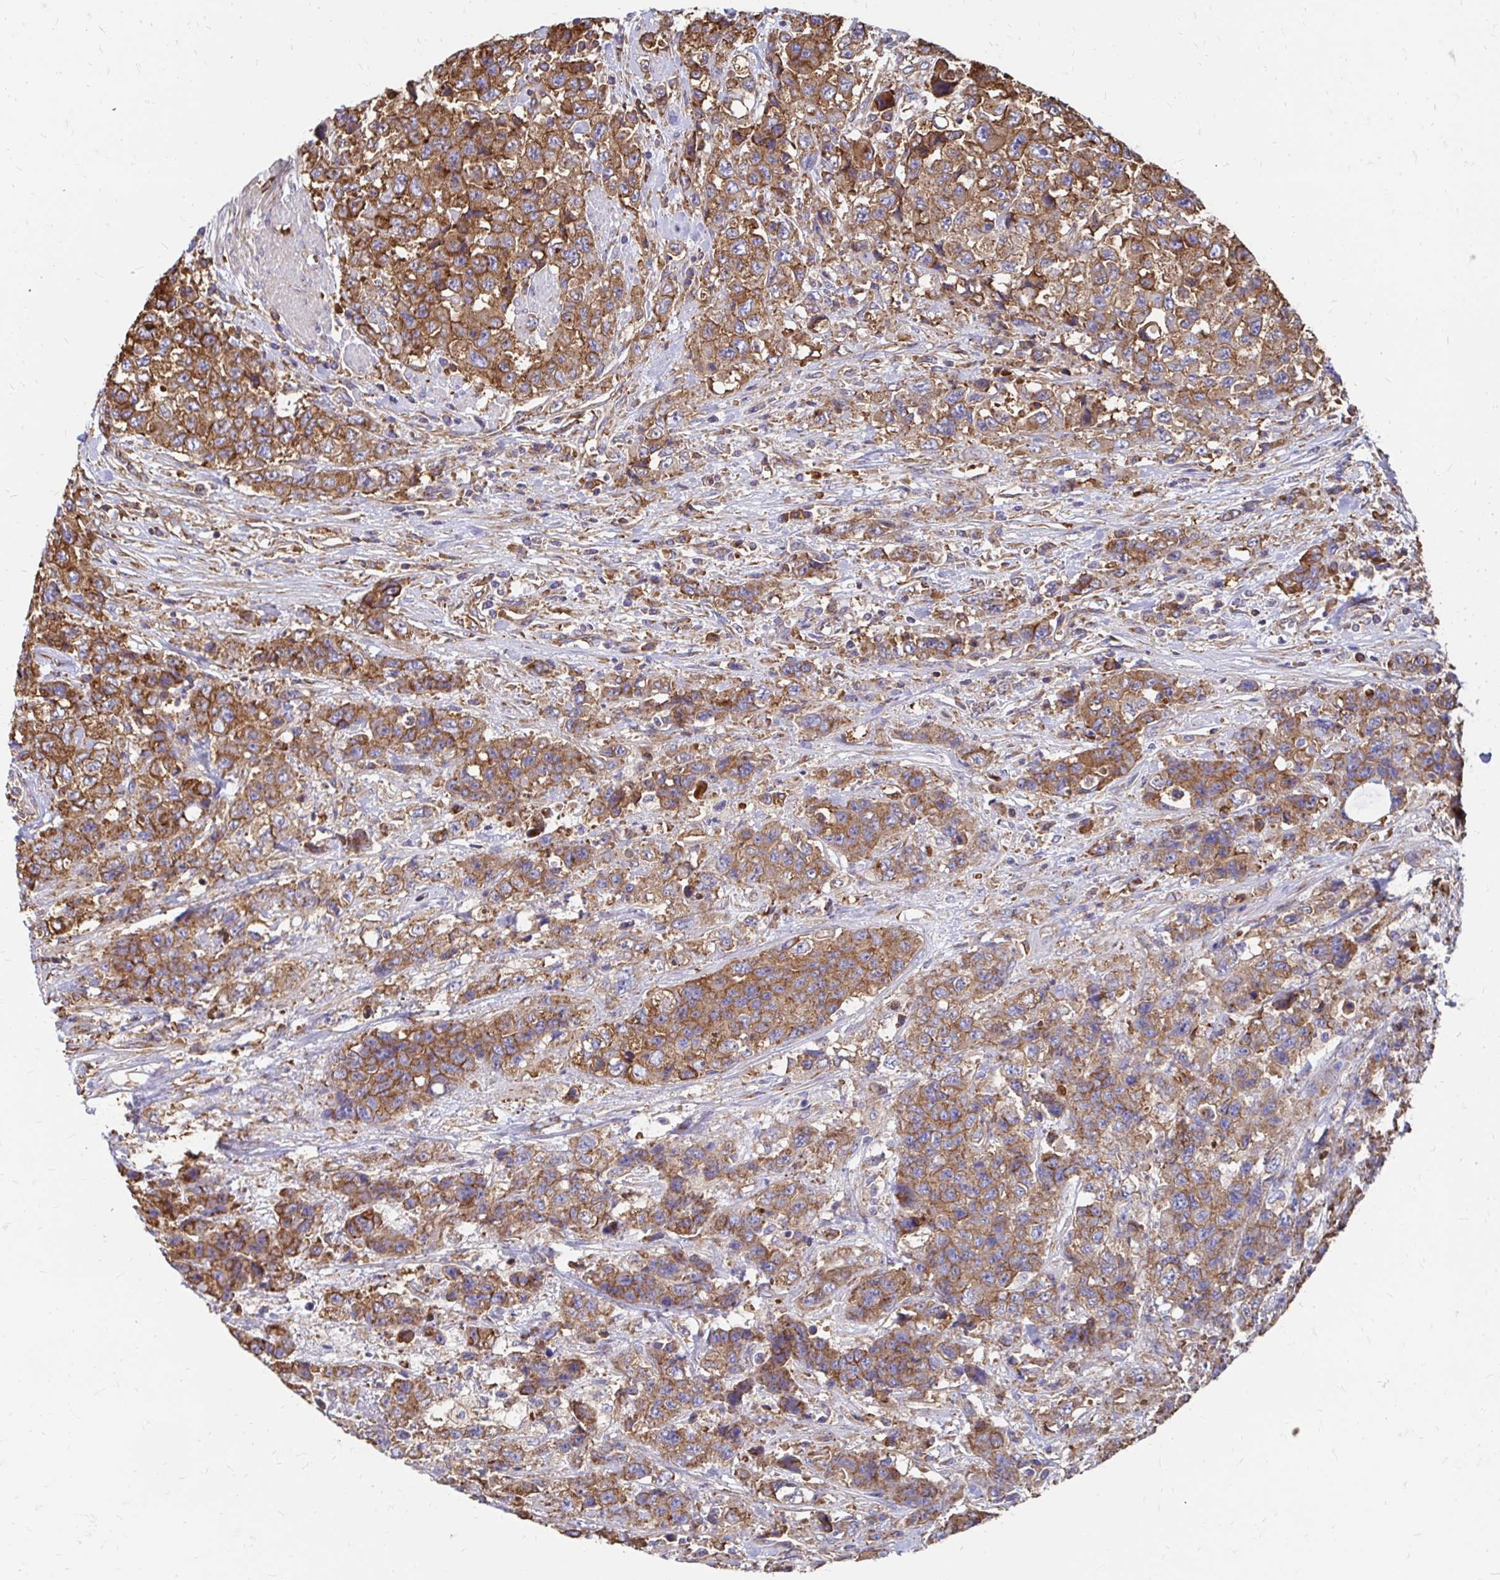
{"staining": {"intensity": "moderate", "quantity": ">75%", "location": "cytoplasmic/membranous"}, "tissue": "urothelial cancer", "cell_type": "Tumor cells", "image_type": "cancer", "snomed": [{"axis": "morphology", "description": "Urothelial carcinoma, High grade"}, {"axis": "topography", "description": "Urinary bladder"}], "caption": "High-grade urothelial carcinoma stained with DAB immunohistochemistry shows medium levels of moderate cytoplasmic/membranous staining in about >75% of tumor cells. (brown staining indicates protein expression, while blue staining denotes nuclei).", "gene": "CLTC", "patient": {"sex": "female", "age": 78}}